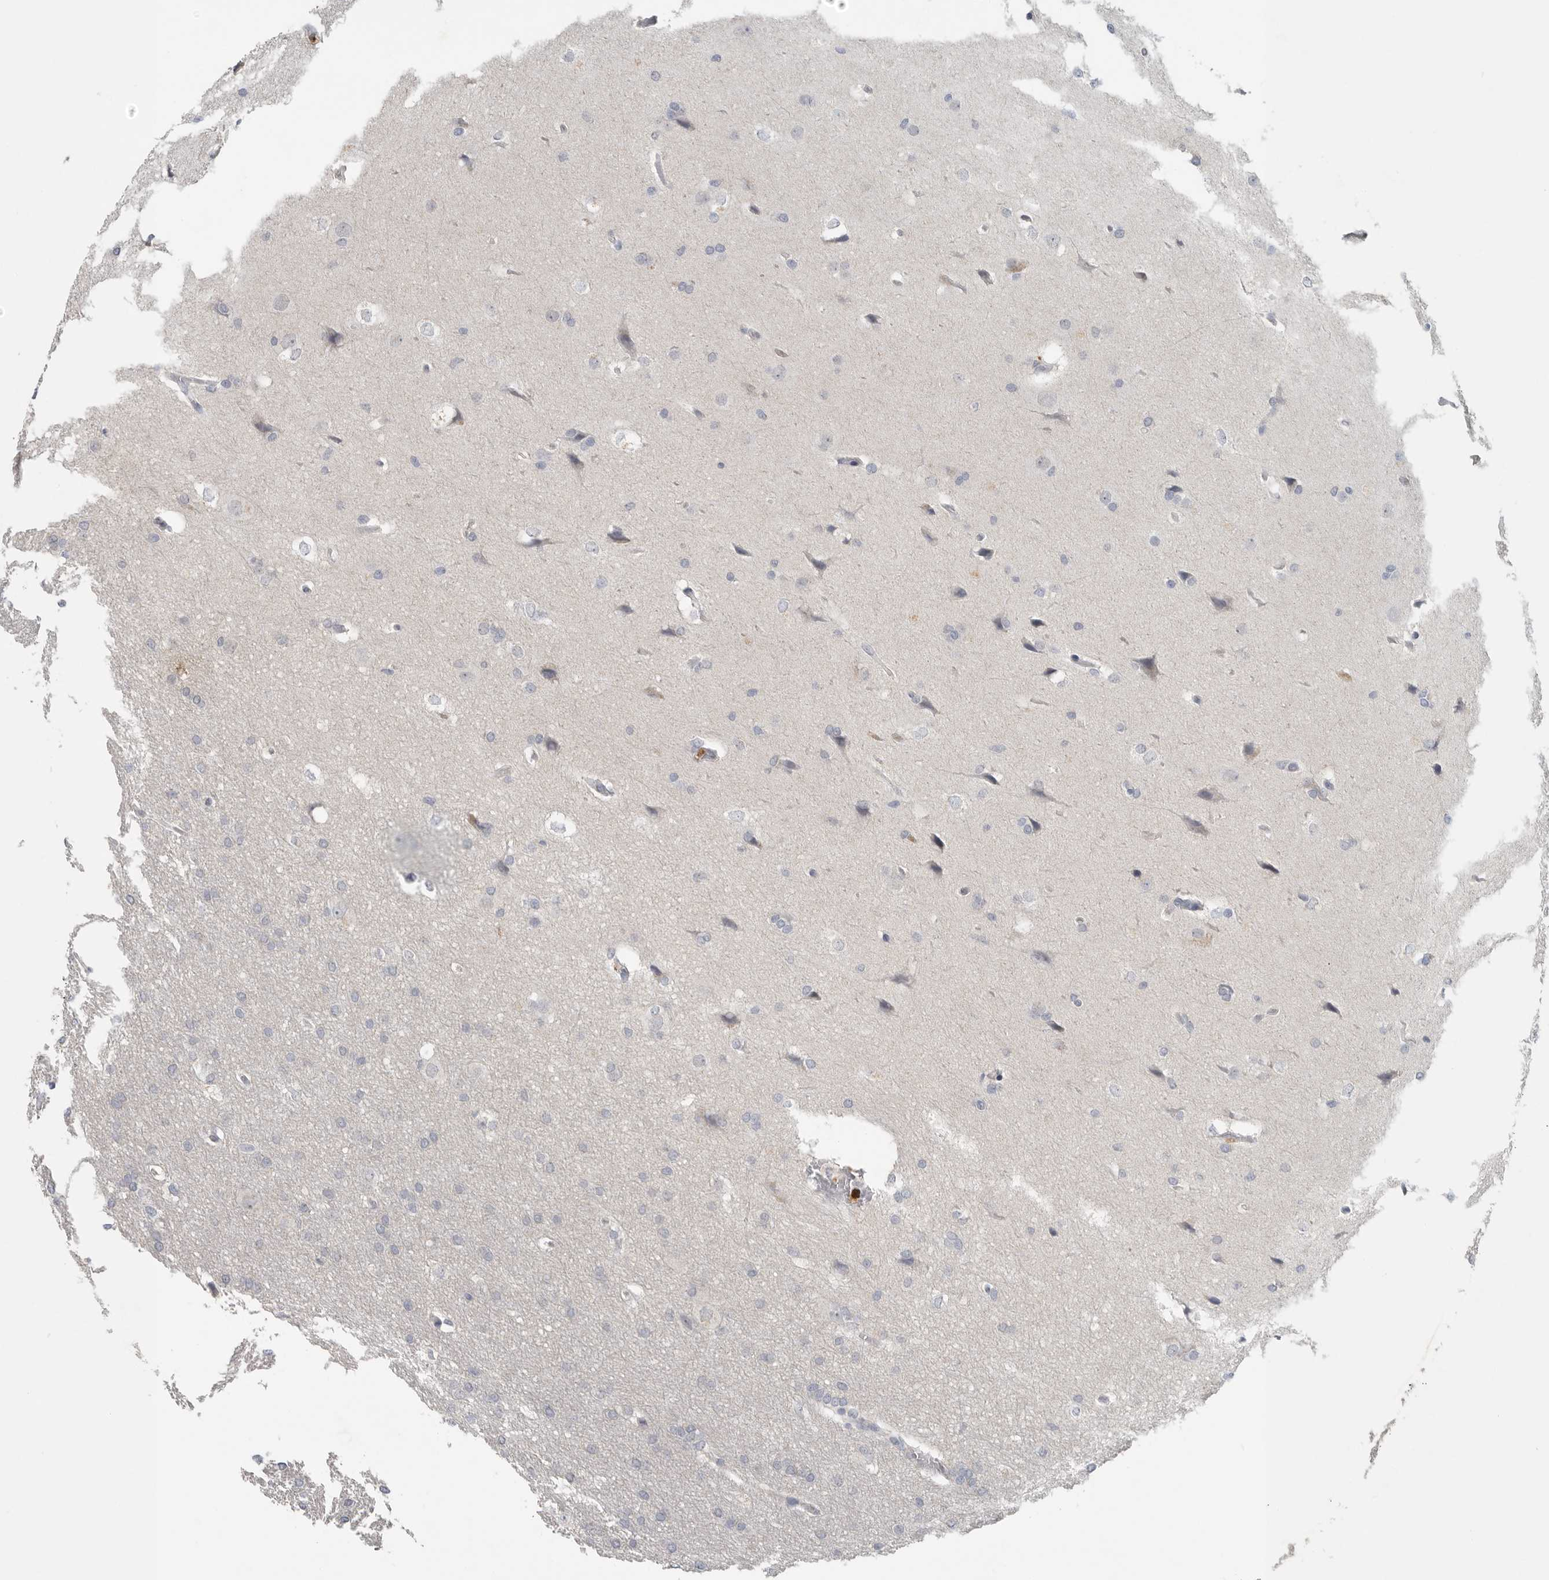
{"staining": {"intensity": "negative", "quantity": "none", "location": "none"}, "tissue": "glioma", "cell_type": "Tumor cells", "image_type": "cancer", "snomed": [{"axis": "morphology", "description": "Glioma, malignant, Low grade"}, {"axis": "topography", "description": "Brain"}], "caption": "Malignant low-grade glioma was stained to show a protein in brown. There is no significant expression in tumor cells. (DAB immunohistochemistry (IHC), high magnification).", "gene": "REG4", "patient": {"sex": "female", "age": 37}}